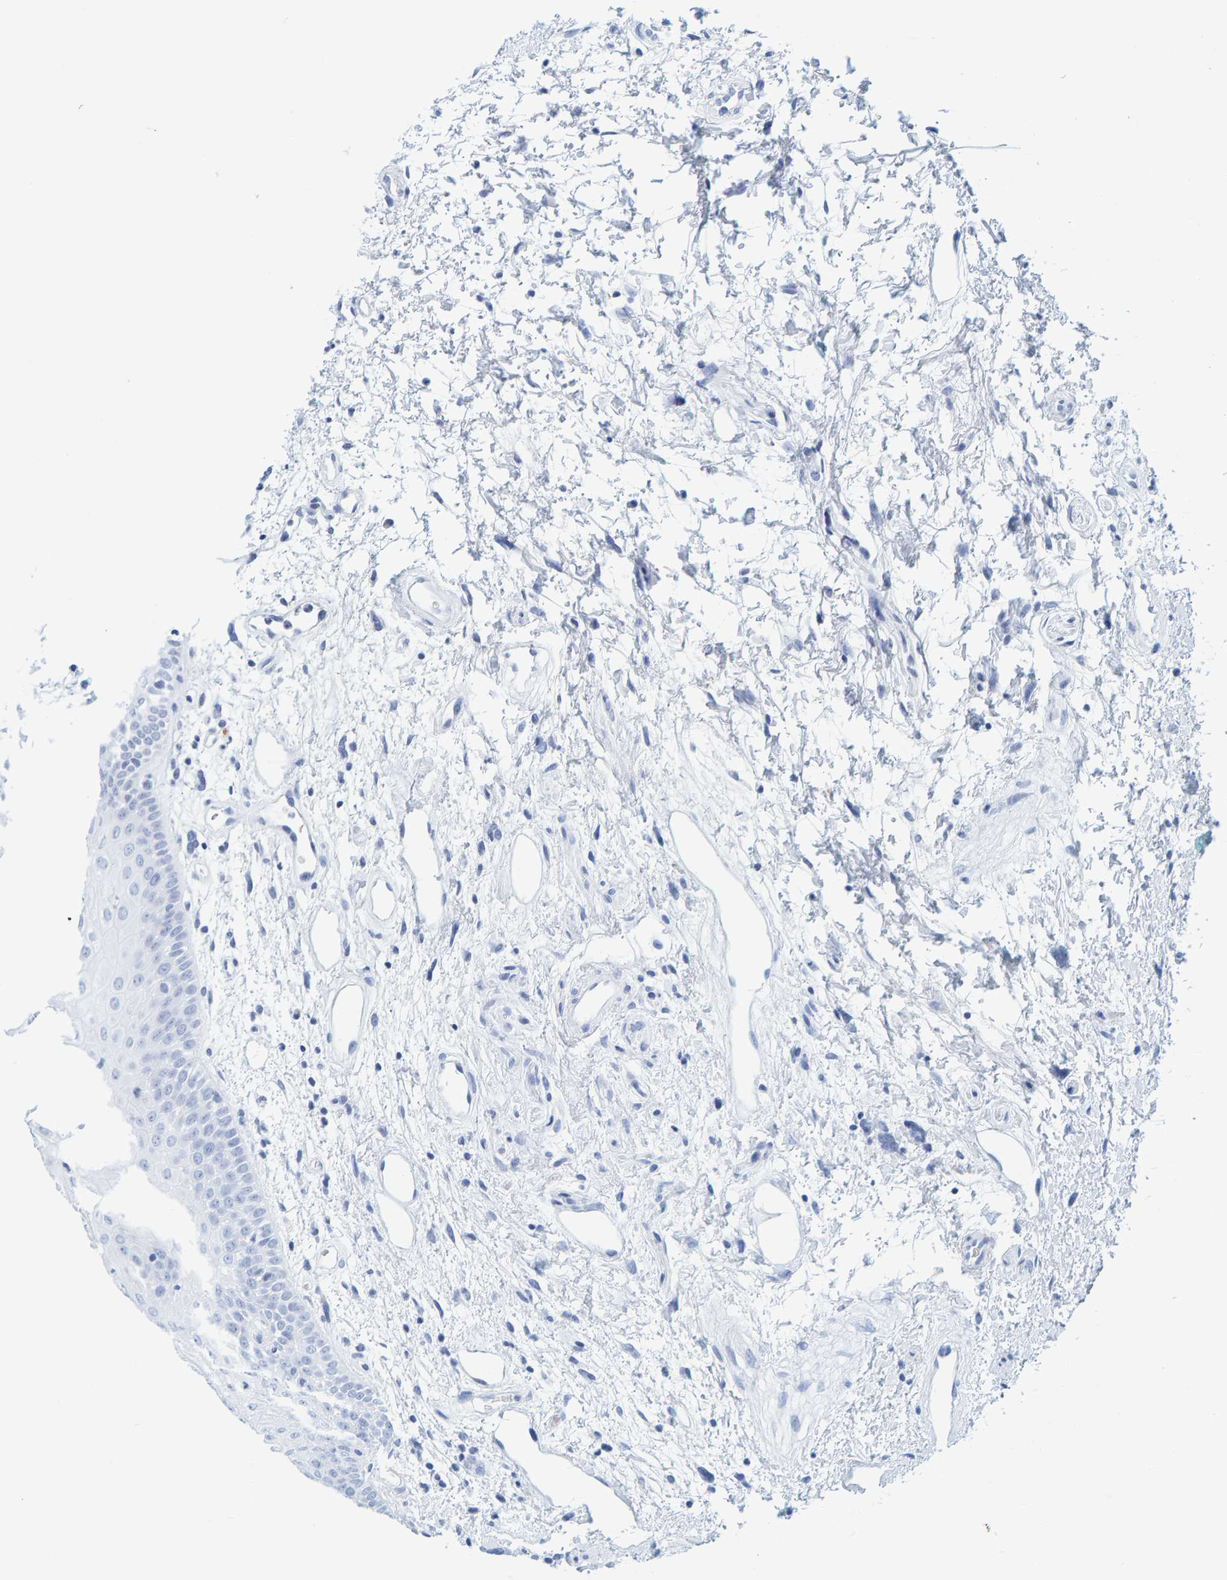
{"staining": {"intensity": "negative", "quantity": "none", "location": "none"}, "tissue": "oral mucosa", "cell_type": "Squamous epithelial cells", "image_type": "normal", "snomed": [{"axis": "morphology", "description": "Normal tissue, NOS"}, {"axis": "topography", "description": "Skeletal muscle"}, {"axis": "topography", "description": "Oral tissue"}, {"axis": "topography", "description": "Peripheral nerve tissue"}], "caption": "Oral mucosa stained for a protein using IHC reveals no positivity squamous epithelial cells.", "gene": "SFTPC", "patient": {"sex": "female", "age": 84}}